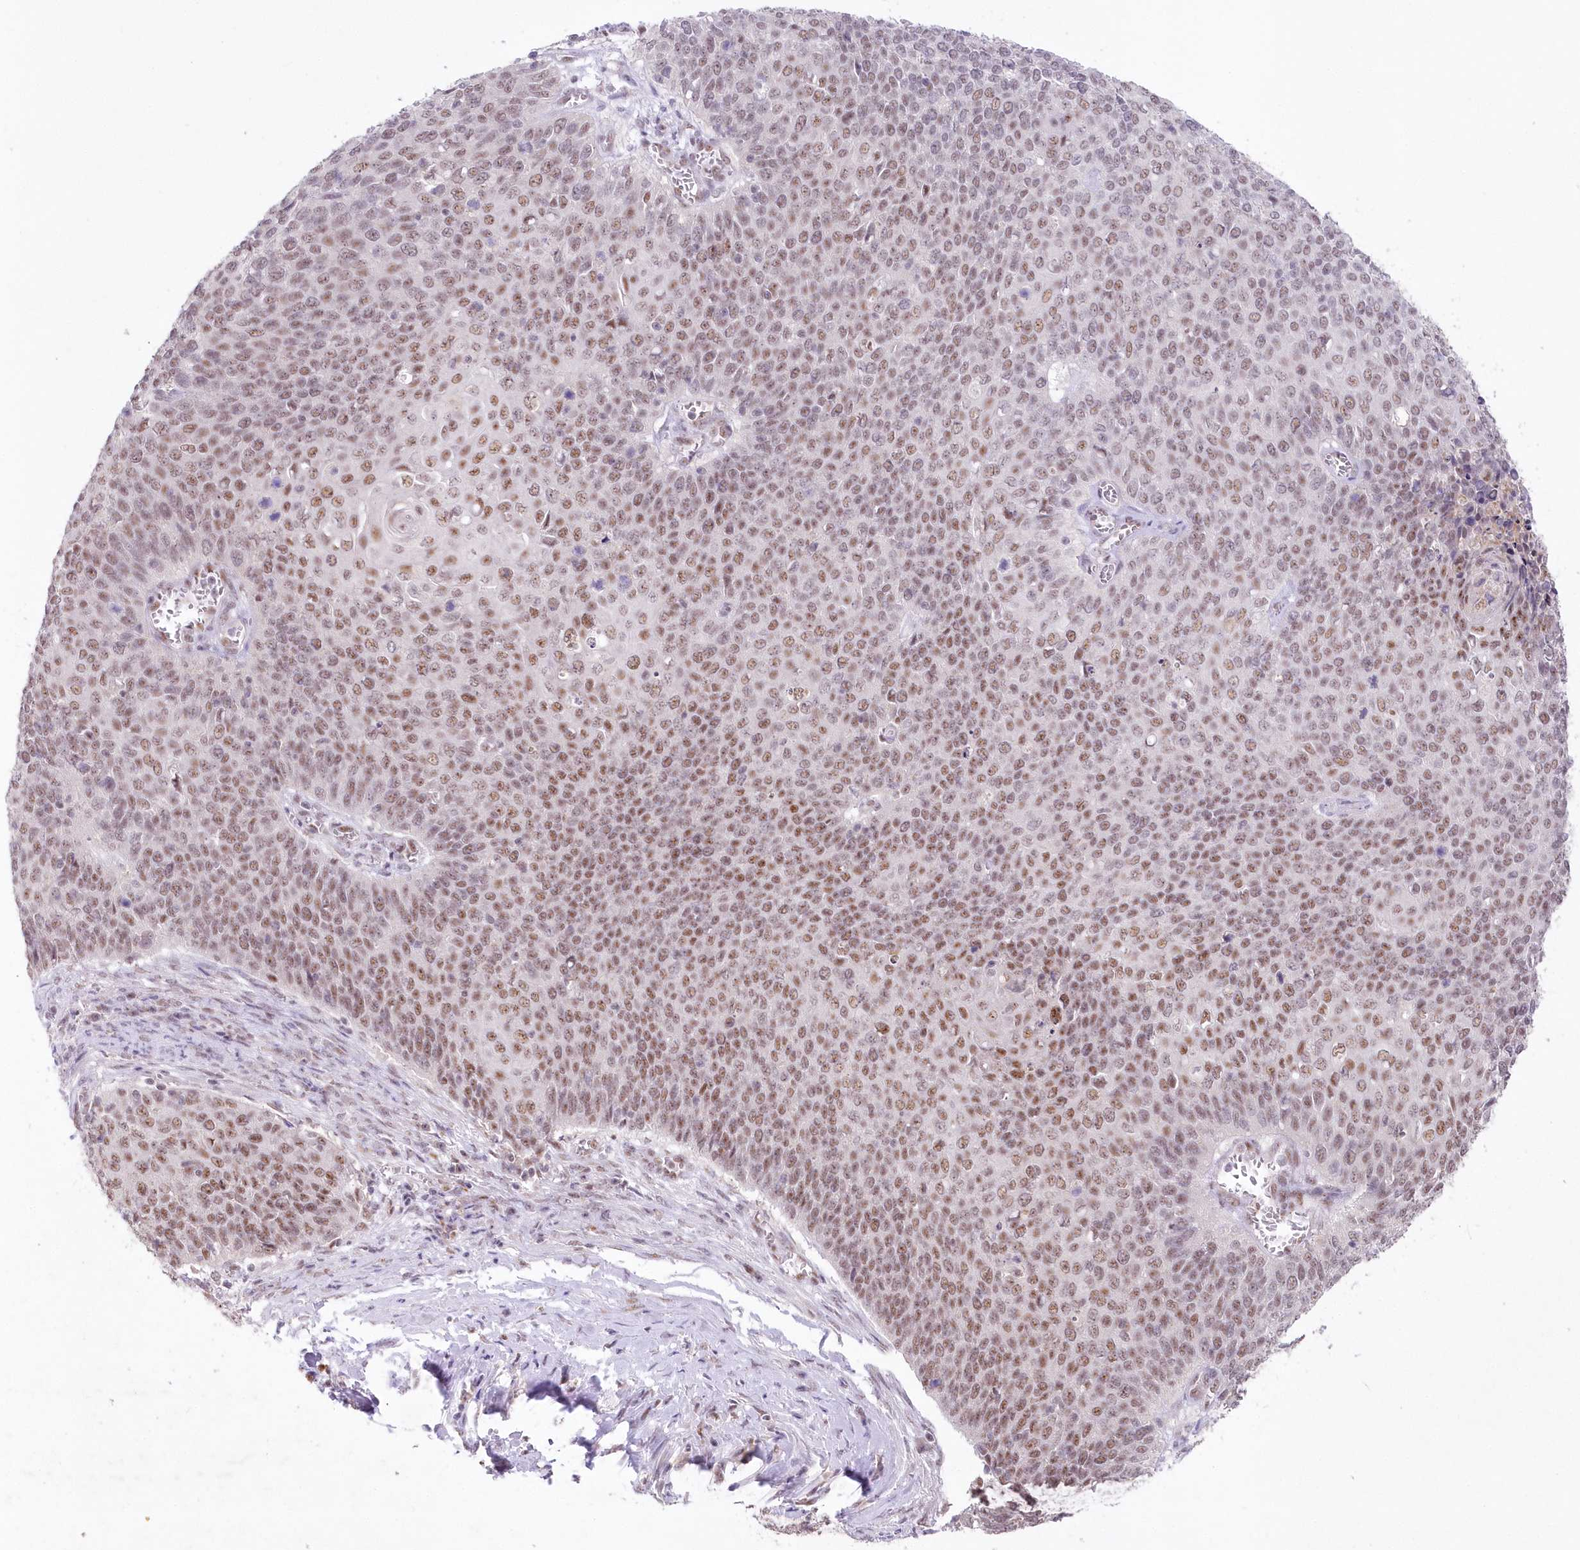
{"staining": {"intensity": "moderate", "quantity": ">75%", "location": "nuclear"}, "tissue": "cervical cancer", "cell_type": "Tumor cells", "image_type": "cancer", "snomed": [{"axis": "morphology", "description": "Squamous cell carcinoma, NOS"}, {"axis": "topography", "description": "Cervix"}], "caption": "Moderate nuclear protein expression is seen in approximately >75% of tumor cells in squamous cell carcinoma (cervical).", "gene": "RBM27", "patient": {"sex": "female", "age": 39}}